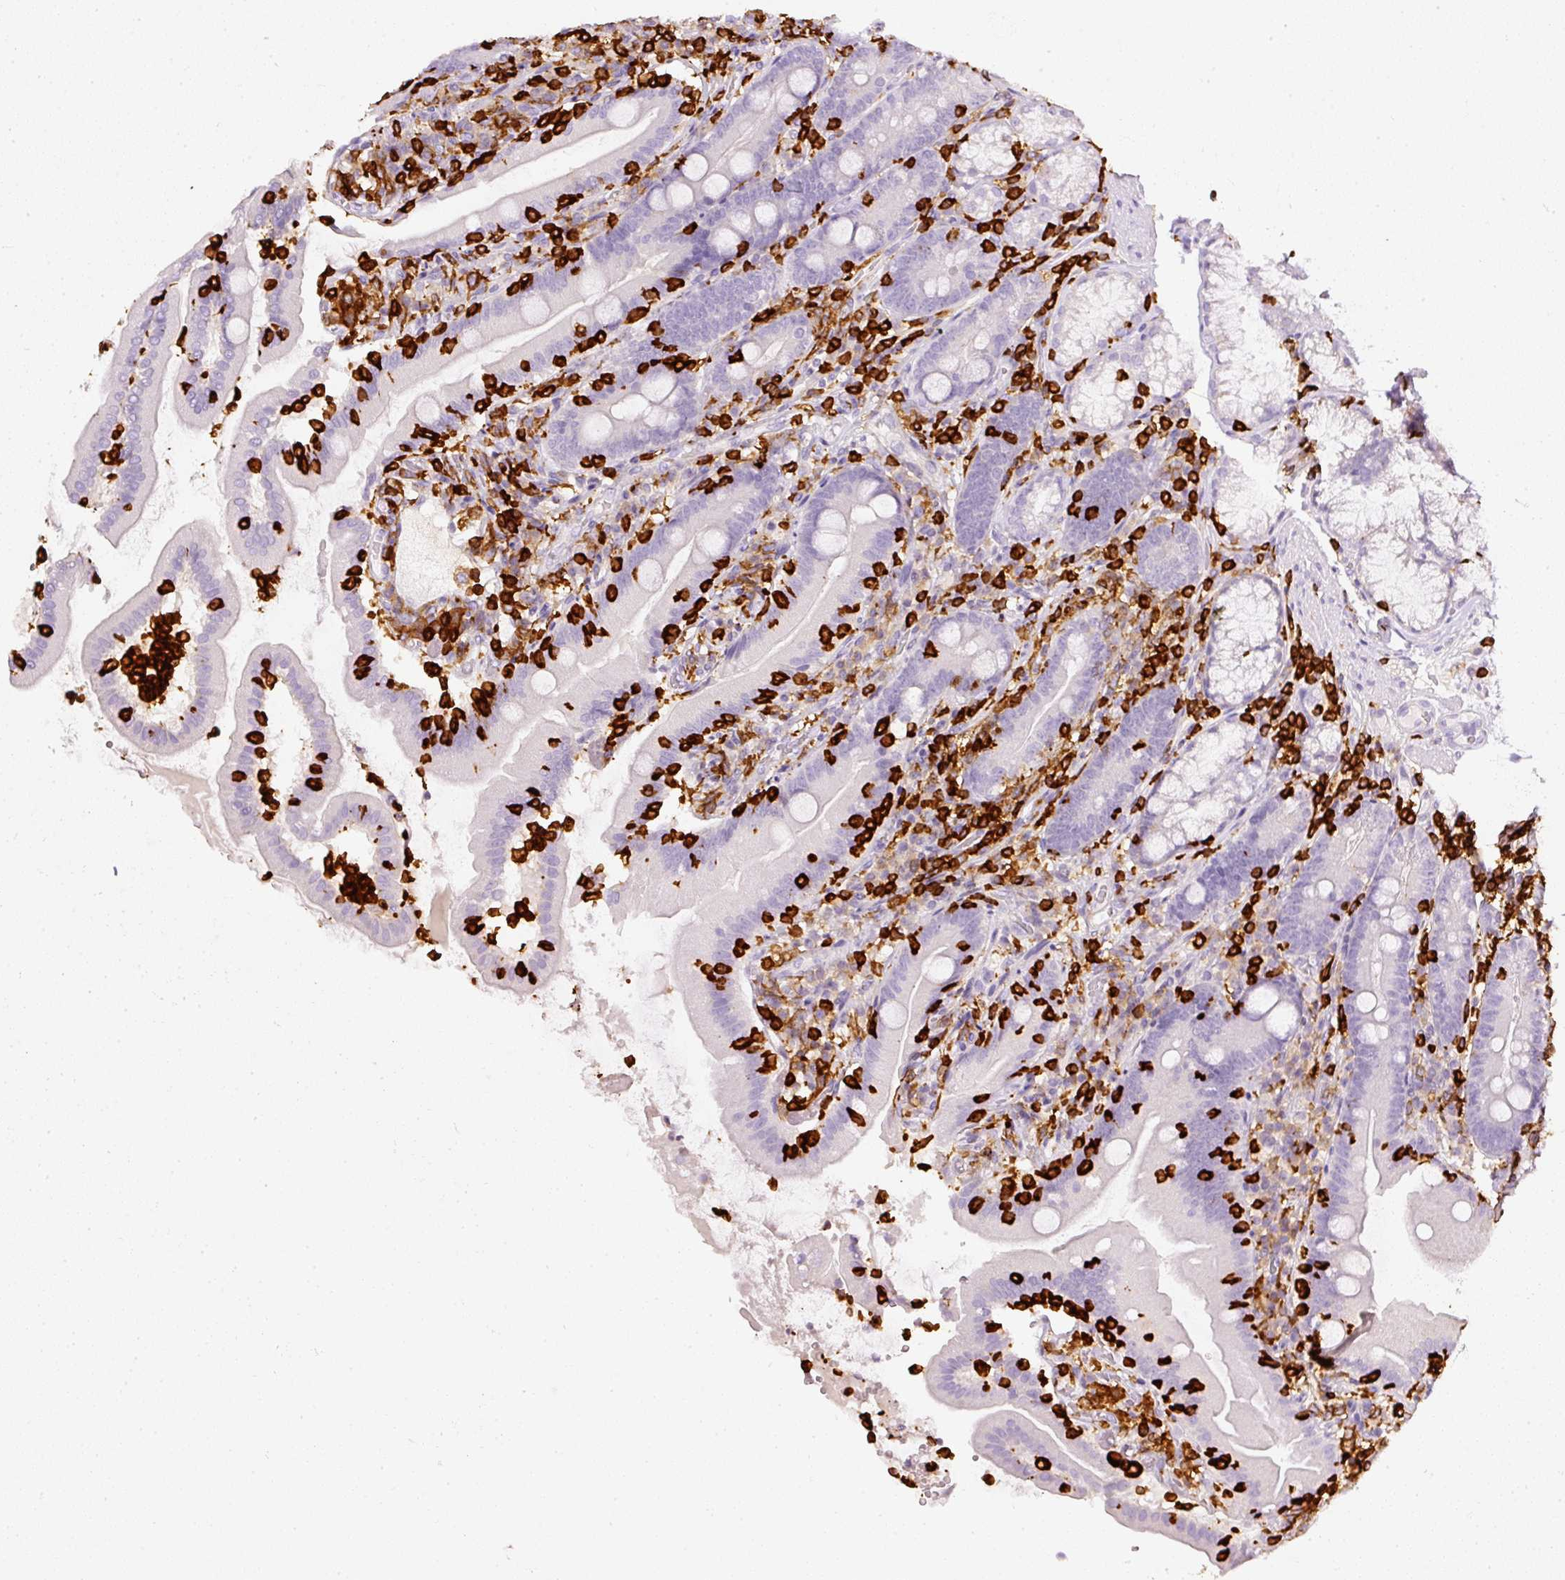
{"staining": {"intensity": "negative", "quantity": "none", "location": "none"}, "tissue": "duodenum", "cell_type": "Glandular cells", "image_type": "normal", "snomed": [{"axis": "morphology", "description": "Normal tissue, NOS"}, {"axis": "topography", "description": "Duodenum"}], "caption": "Image shows no protein positivity in glandular cells of benign duodenum.", "gene": "EVL", "patient": {"sex": "female", "age": 67}}